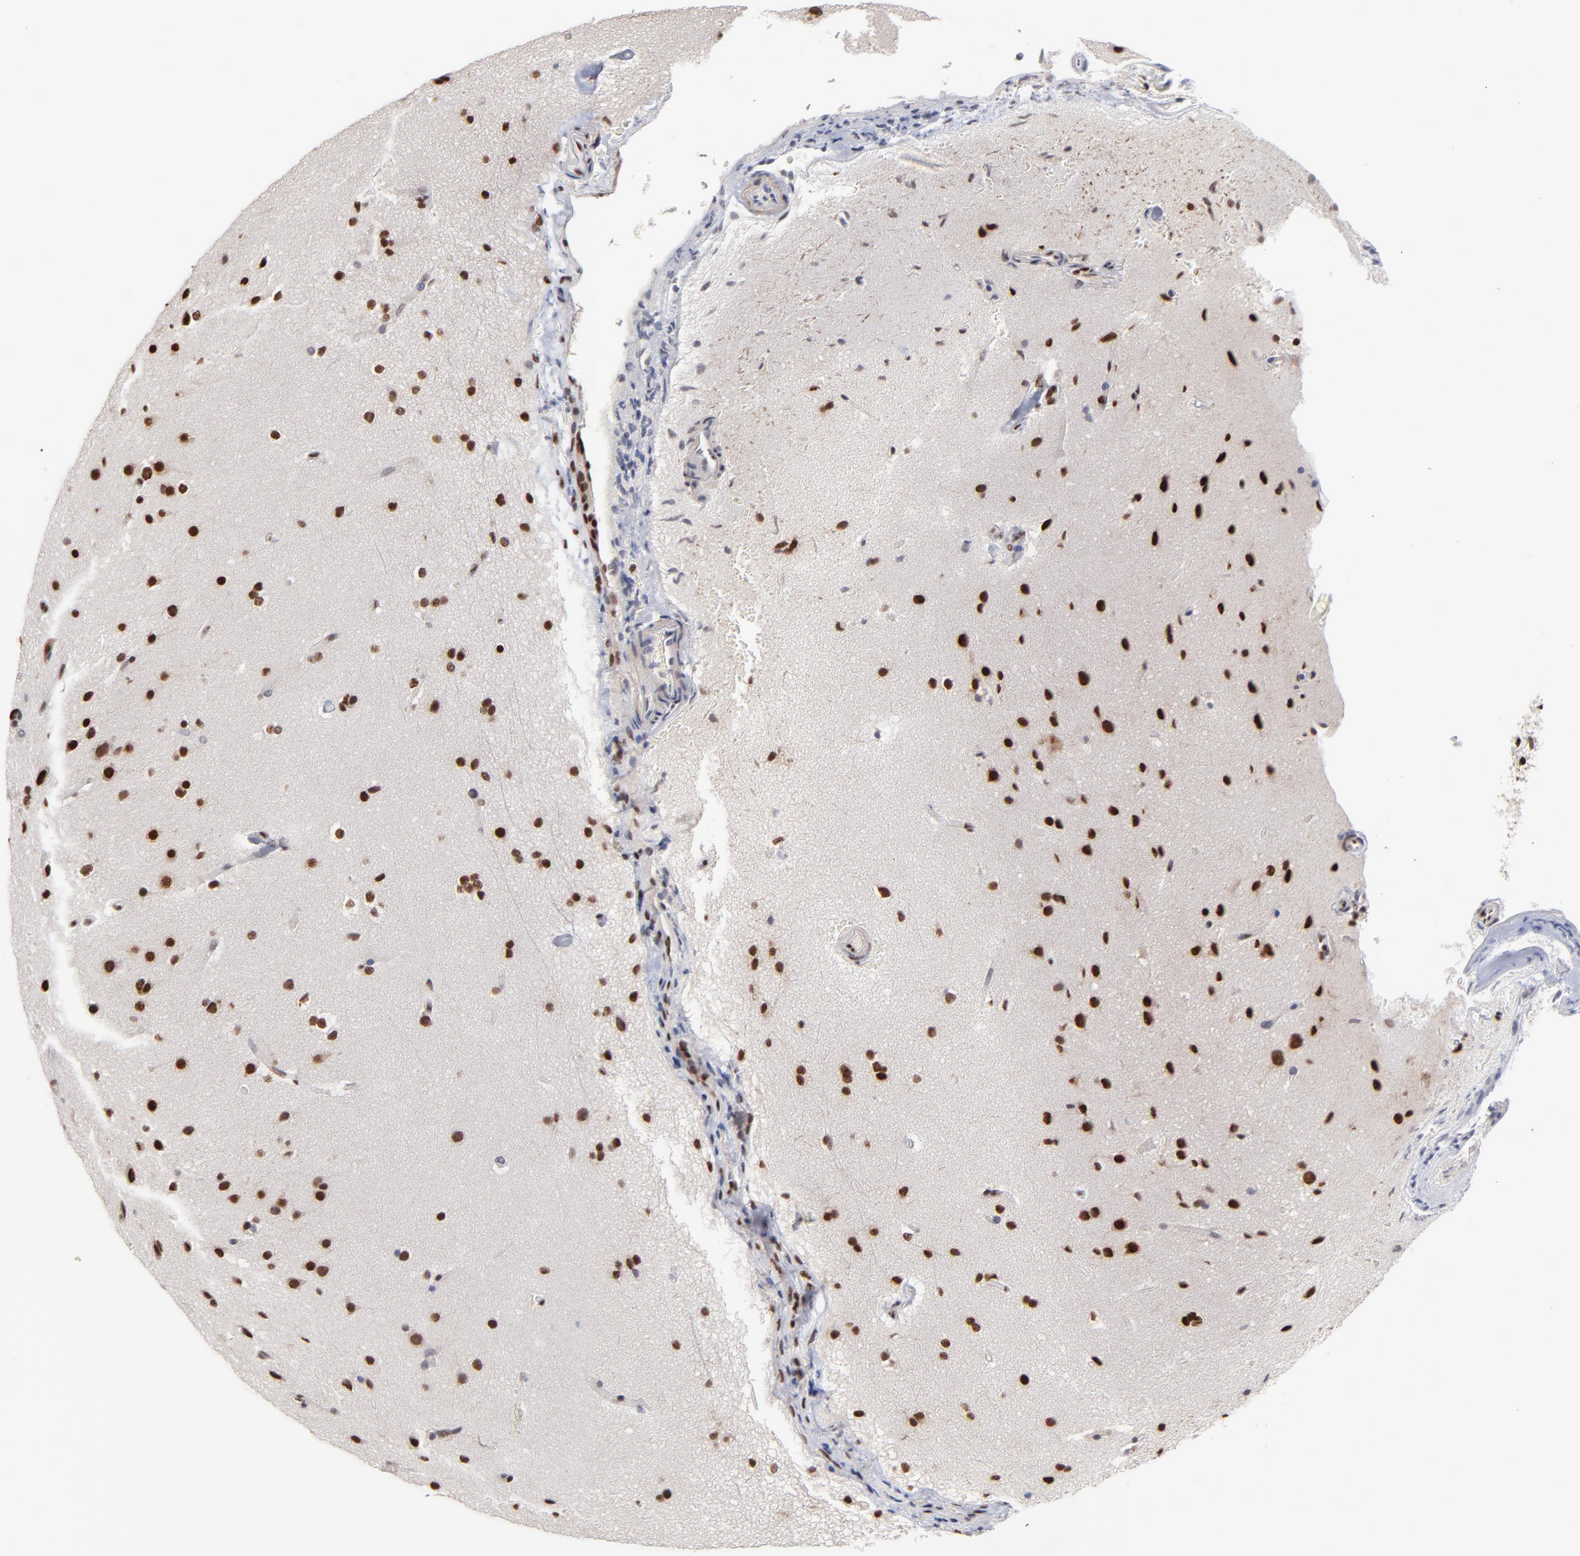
{"staining": {"intensity": "strong", "quantity": ">75%", "location": "nuclear"}, "tissue": "glioma", "cell_type": "Tumor cells", "image_type": "cancer", "snomed": [{"axis": "morphology", "description": "Glioma, malignant, Low grade"}, {"axis": "topography", "description": "Cerebral cortex"}], "caption": "Protein expression analysis of glioma exhibits strong nuclear staining in about >75% of tumor cells.", "gene": "ZNF3", "patient": {"sex": "female", "age": 47}}